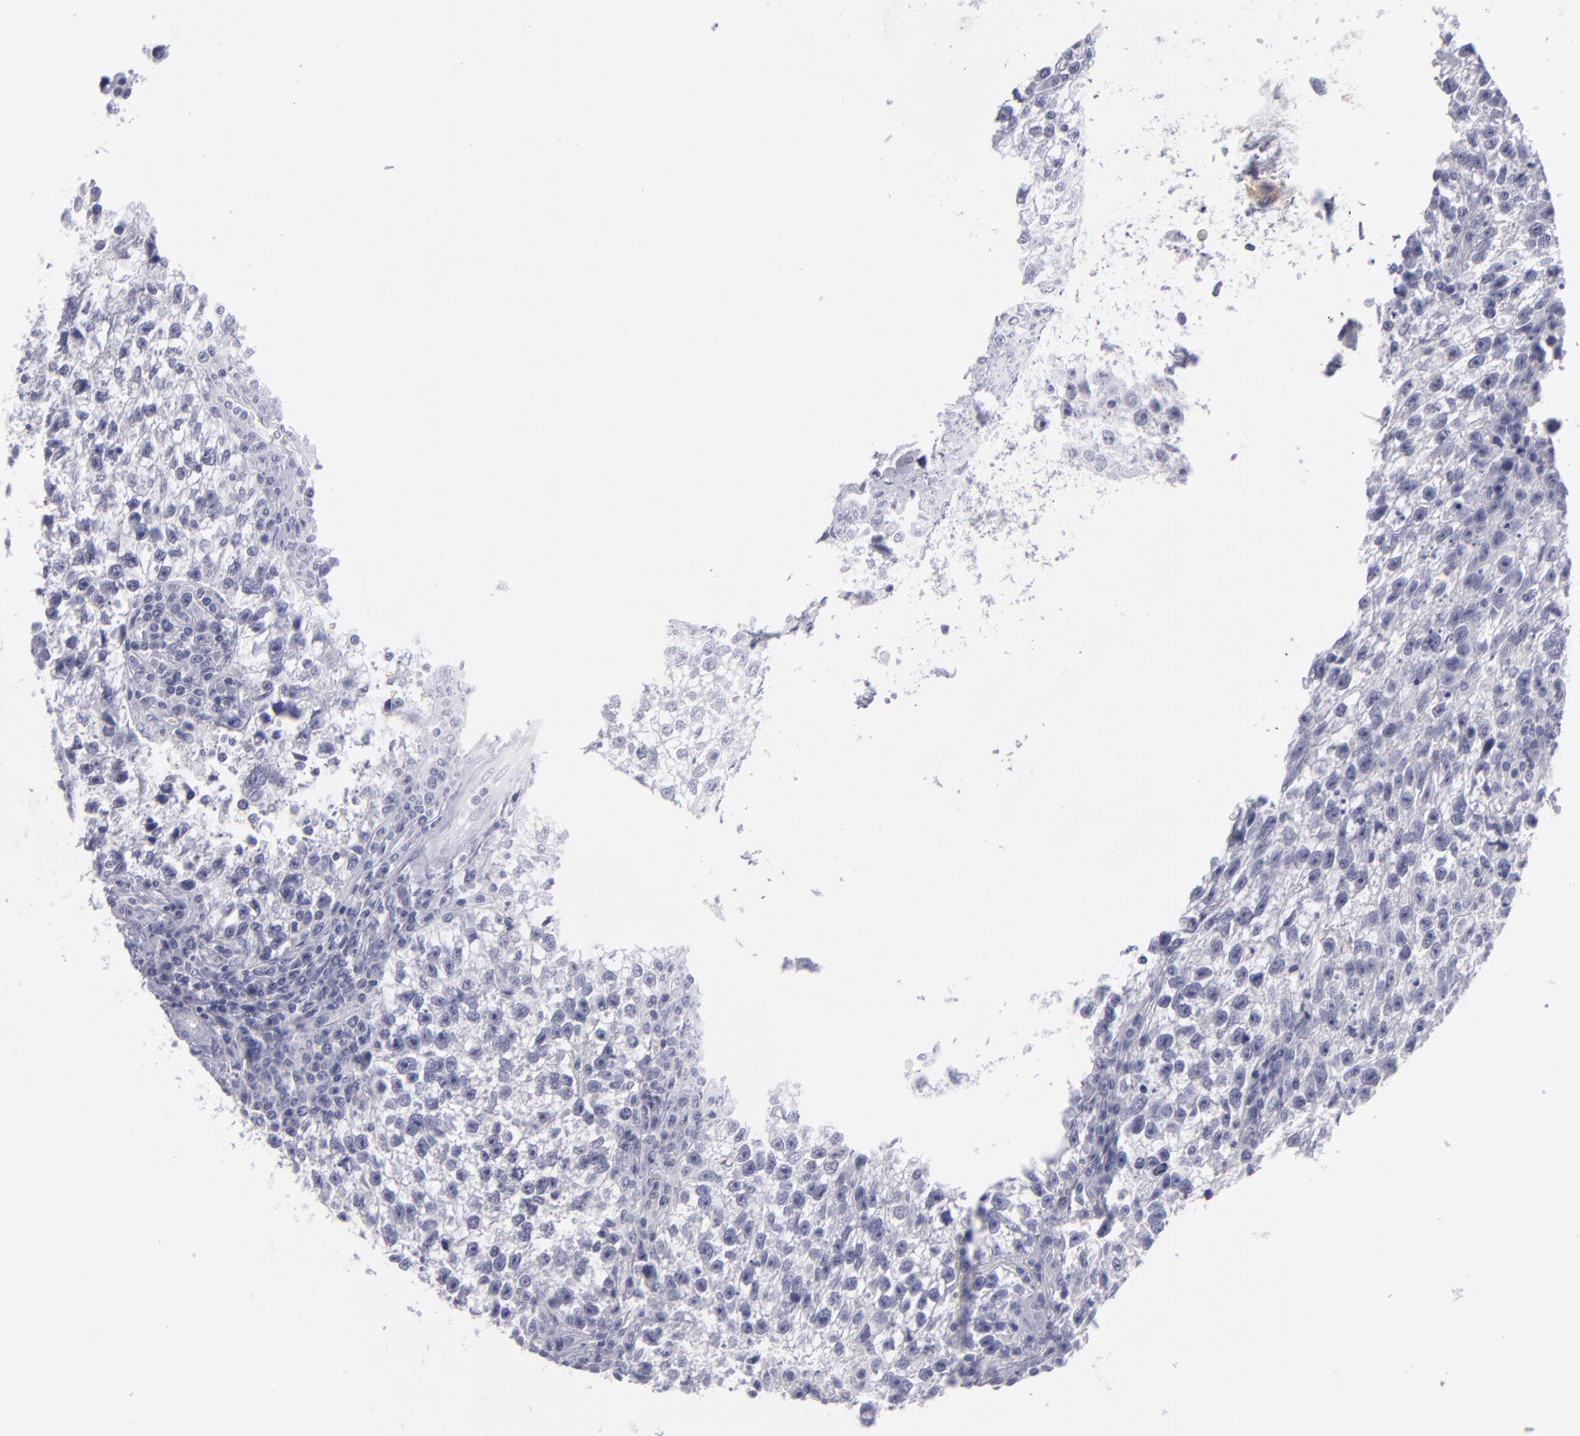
{"staining": {"intensity": "negative", "quantity": "none", "location": "none"}, "tissue": "testis cancer", "cell_type": "Tumor cells", "image_type": "cancer", "snomed": [{"axis": "morphology", "description": "Seminoma, NOS"}, {"axis": "topography", "description": "Testis"}], "caption": "Immunohistochemistry (IHC) of human testis cancer (seminoma) reveals no staining in tumor cells.", "gene": "ITGB4", "patient": {"sex": "male", "age": 38}}